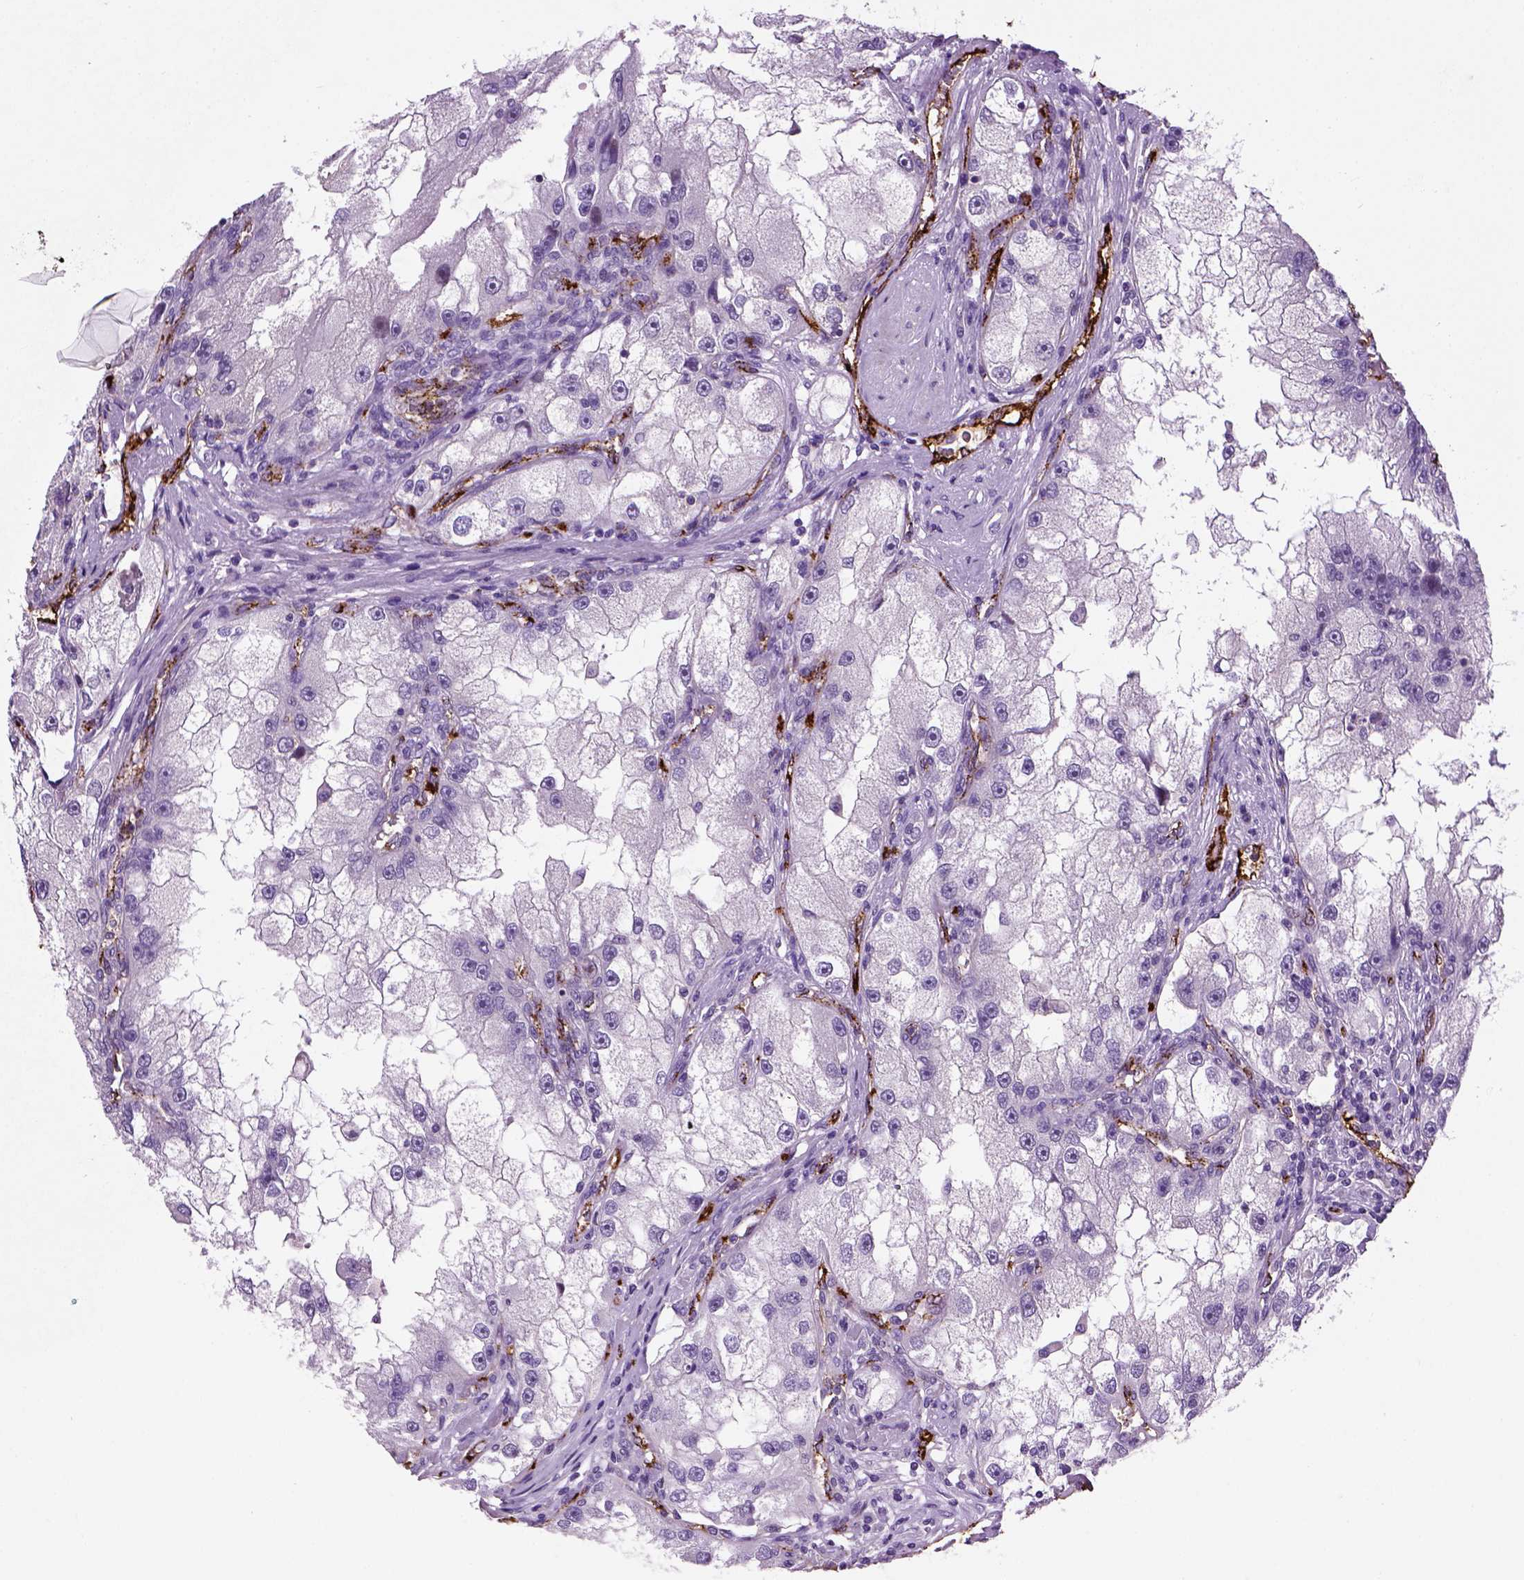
{"staining": {"intensity": "negative", "quantity": "none", "location": "none"}, "tissue": "renal cancer", "cell_type": "Tumor cells", "image_type": "cancer", "snomed": [{"axis": "morphology", "description": "Adenocarcinoma, NOS"}, {"axis": "topography", "description": "Kidney"}], "caption": "DAB immunohistochemical staining of adenocarcinoma (renal) exhibits no significant staining in tumor cells.", "gene": "VWF", "patient": {"sex": "male", "age": 63}}